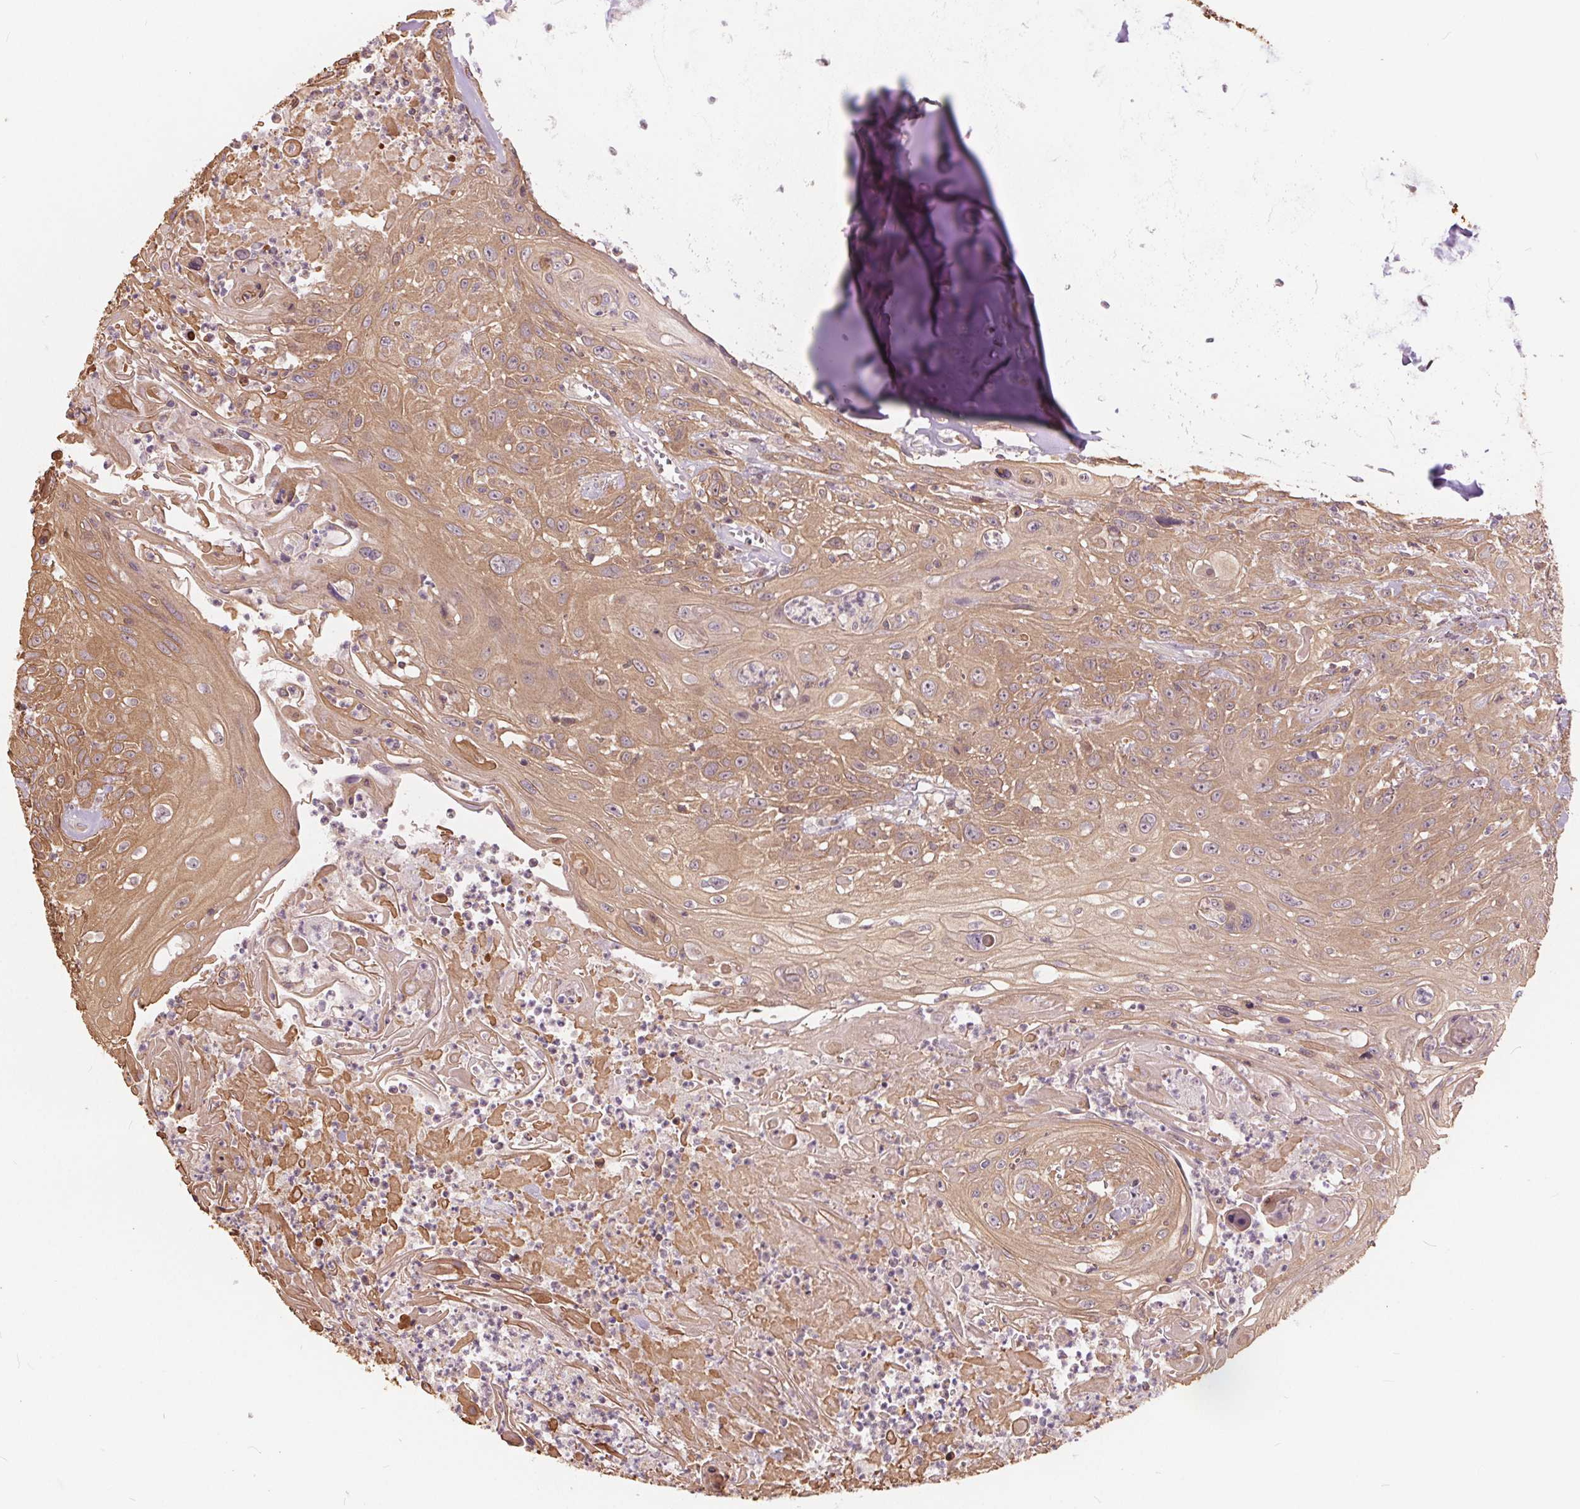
{"staining": {"intensity": "moderate", "quantity": ">75%", "location": "cytoplasmic/membranous"}, "tissue": "head and neck cancer", "cell_type": "Tumor cells", "image_type": "cancer", "snomed": [{"axis": "morphology", "description": "Squamous cell carcinoma, NOS"}, {"axis": "topography", "description": "Skin"}, {"axis": "topography", "description": "Head-Neck"}], "caption": "Protein expression analysis of squamous cell carcinoma (head and neck) displays moderate cytoplasmic/membranous expression in approximately >75% of tumor cells.", "gene": "HIF1AN", "patient": {"sex": "male", "age": 80}}